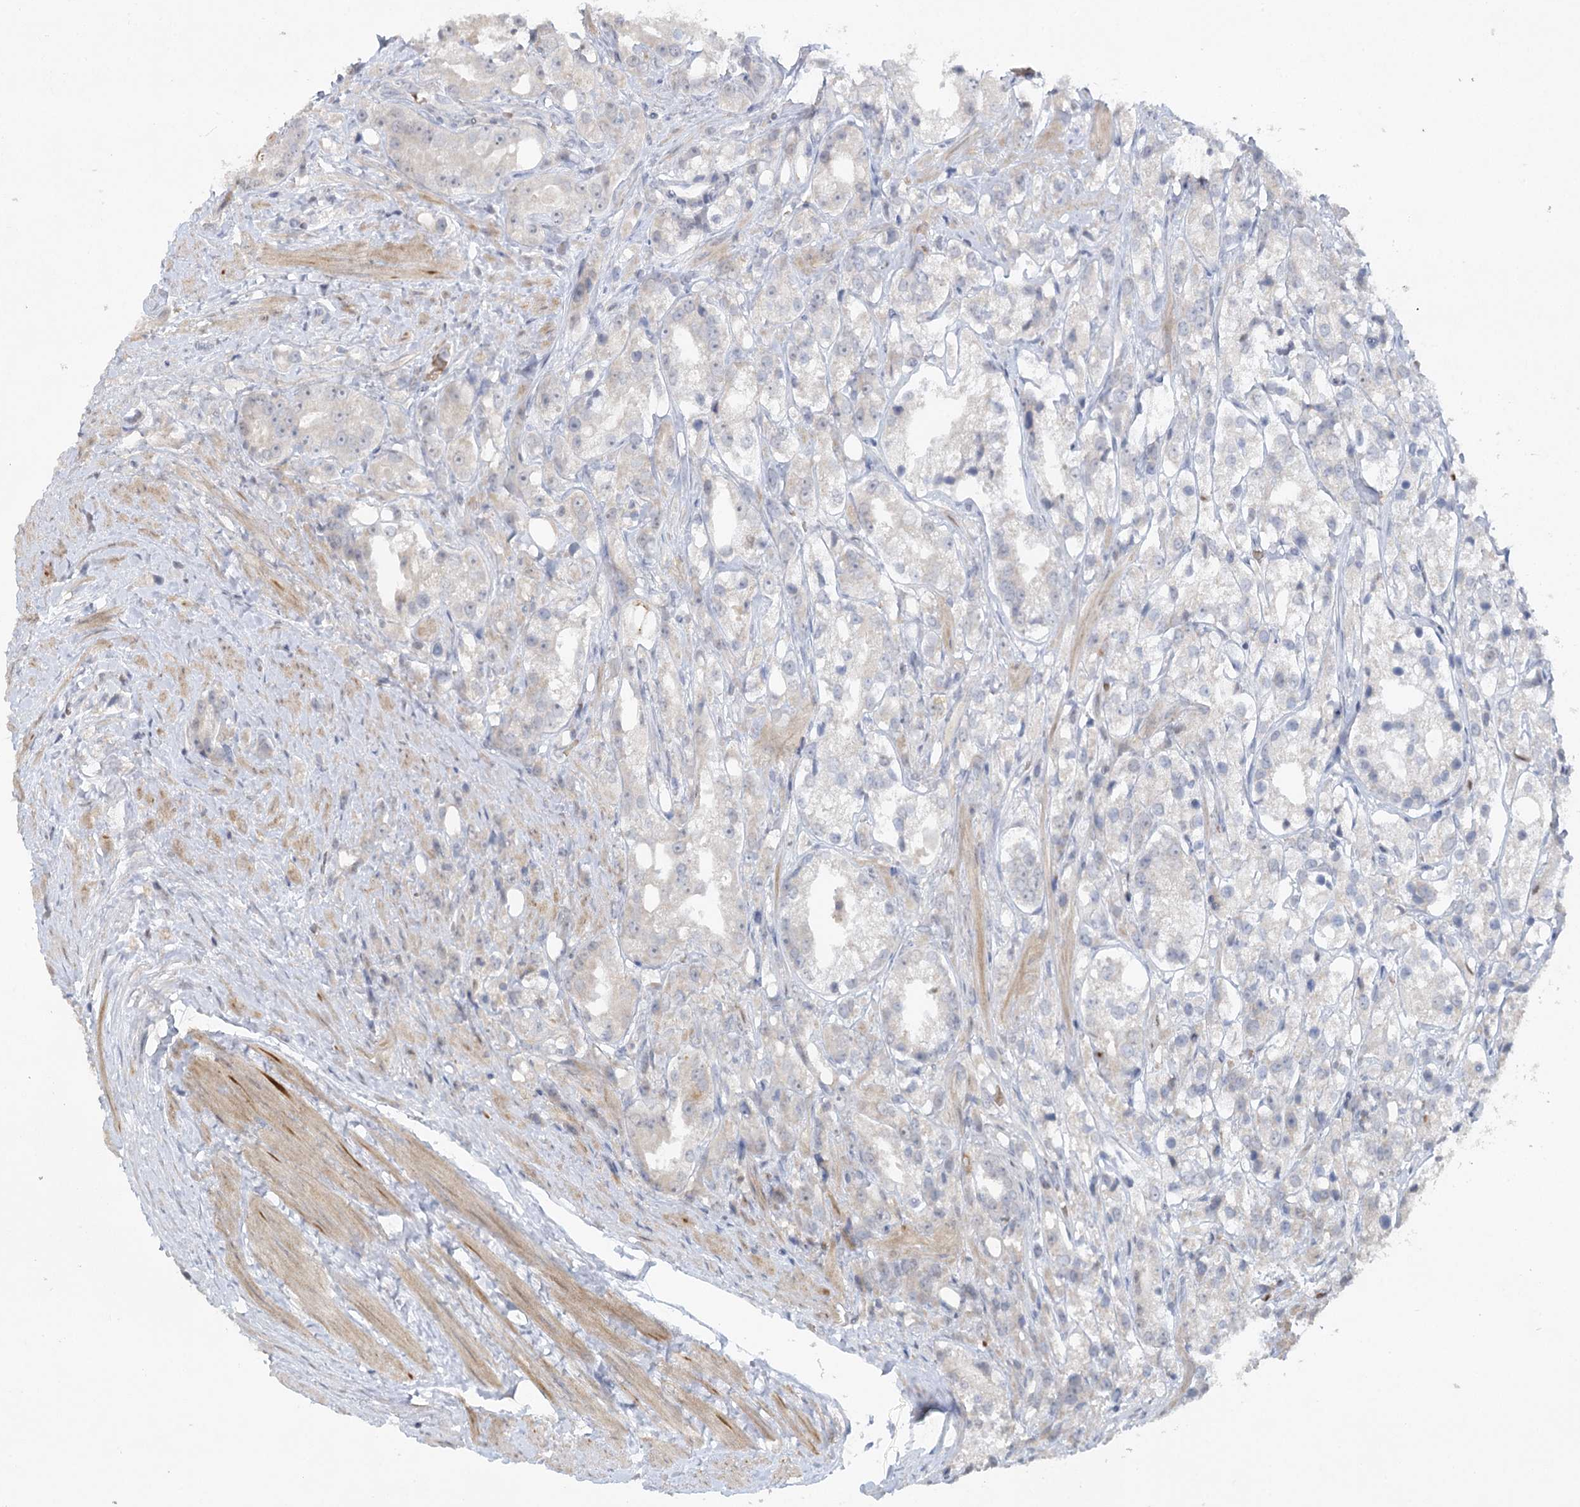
{"staining": {"intensity": "negative", "quantity": "none", "location": "none"}, "tissue": "prostate cancer", "cell_type": "Tumor cells", "image_type": "cancer", "snomed": [{"axis": "morphology", "description": "Adenocarcinoma, NOS"}, {"axis": "topography", "description": "Prostate"}], "caption": "This is an IHC micrograph of prostate cancer (adenocarcinoma). There is no expression in tumor cells.", "gene": "TRAF3IP1", "patient": {"sex": "male", "age": 79}}